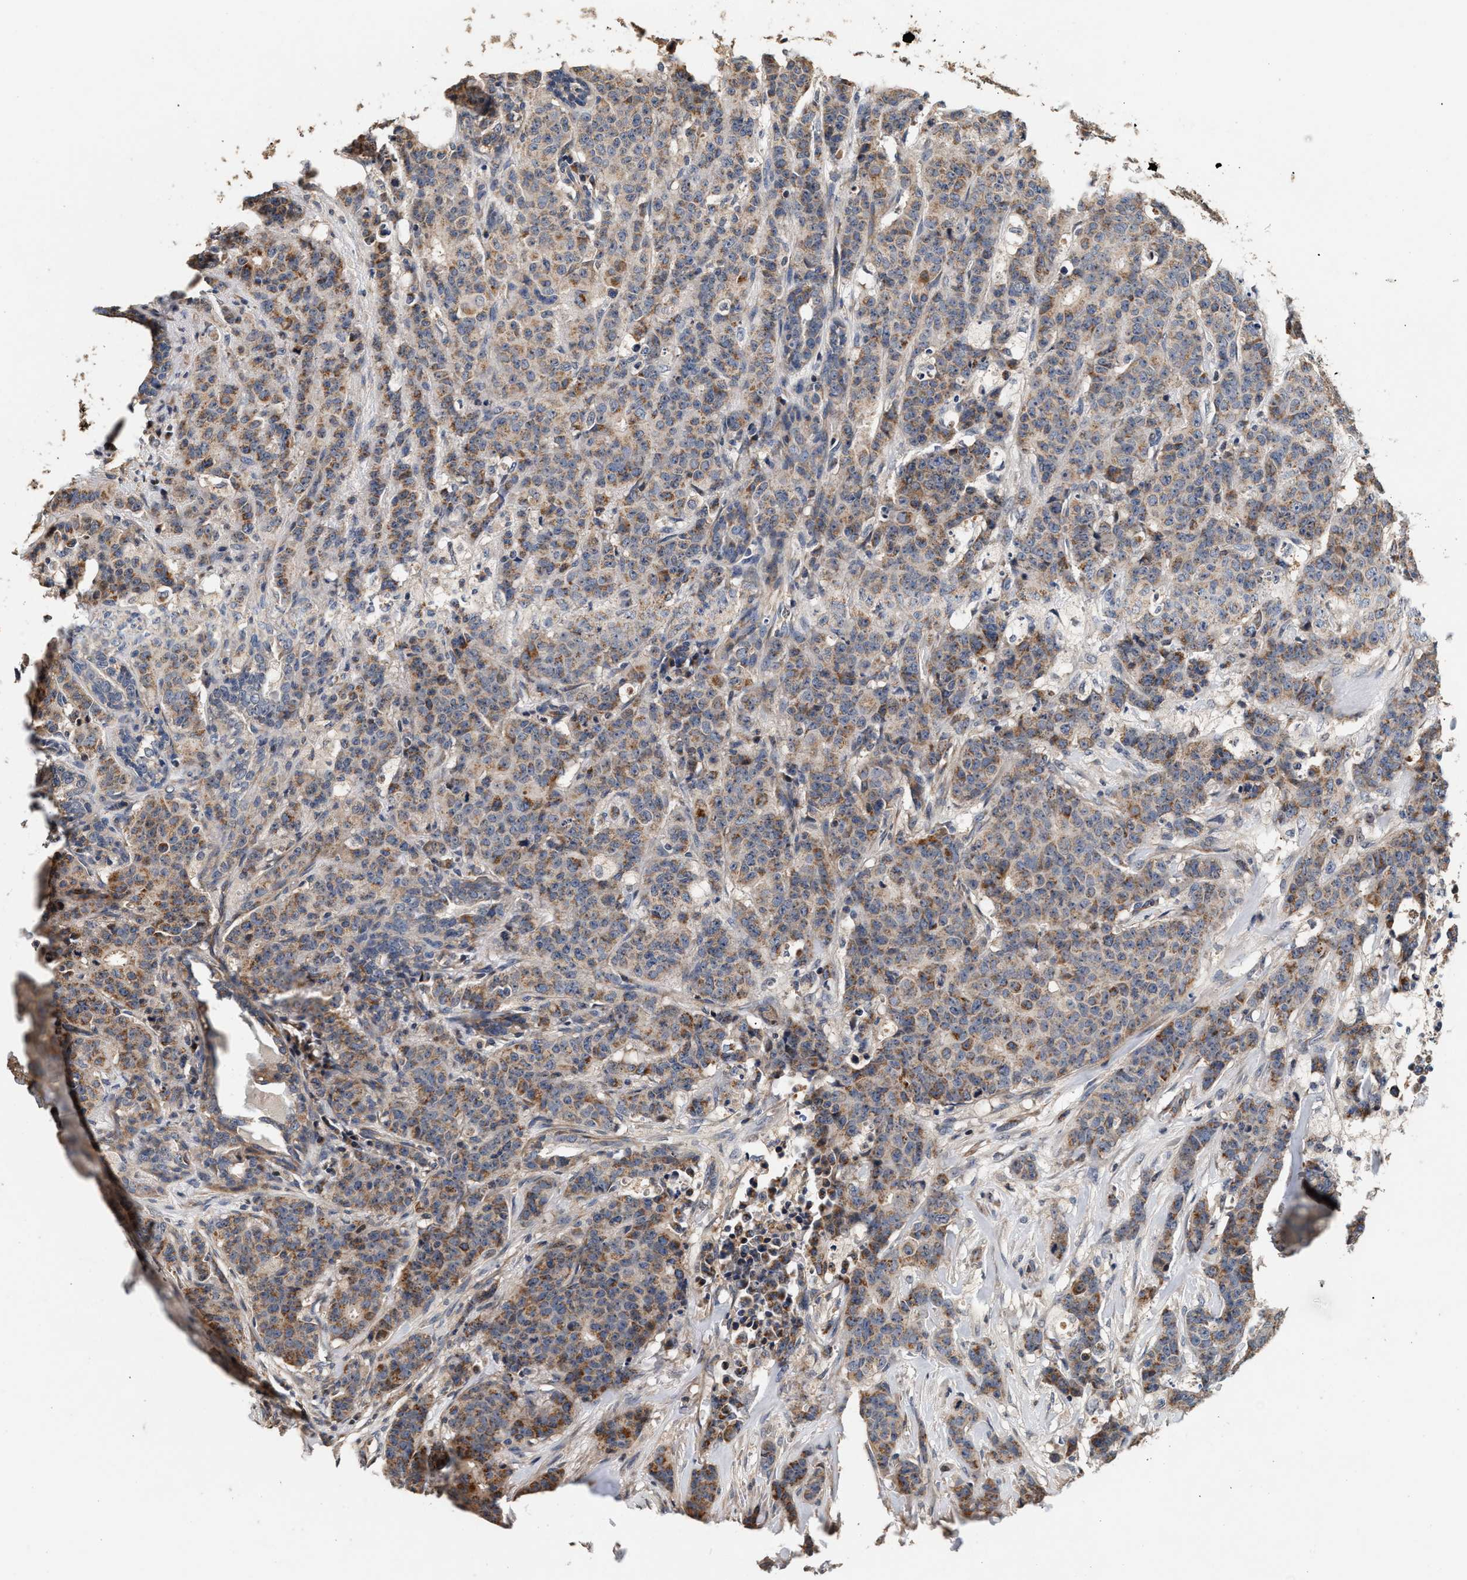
{"staining": {"intensity": "moderate", "quantity": ">75%", "location": "cytoplasmic/membranous"}, "tissue": "breast cancer", "cell_type": "Tumor cells", "image_type": "cancer", "snomed": [{"axis": "morphology", "description": "Normal tissue, NOS"}, {"axis": "morphology", "description": "Duct carcinoma"}, {"axis": "topography", "description": "Breast"}], "caption": "A brown stain highlights moderate cytoplasmic/membranous positivity of a protein in human breast cancer (invasive ductal carcinoma) tumor cells. The staining is performed using DAB (3,3'-diaminobenzidine) brown chromogen to label protein expression. The nuclei are counter-stained blue using hematoxylin.", "gene": "PTGR3", "patient": {"sex": "female", "age": 40}}